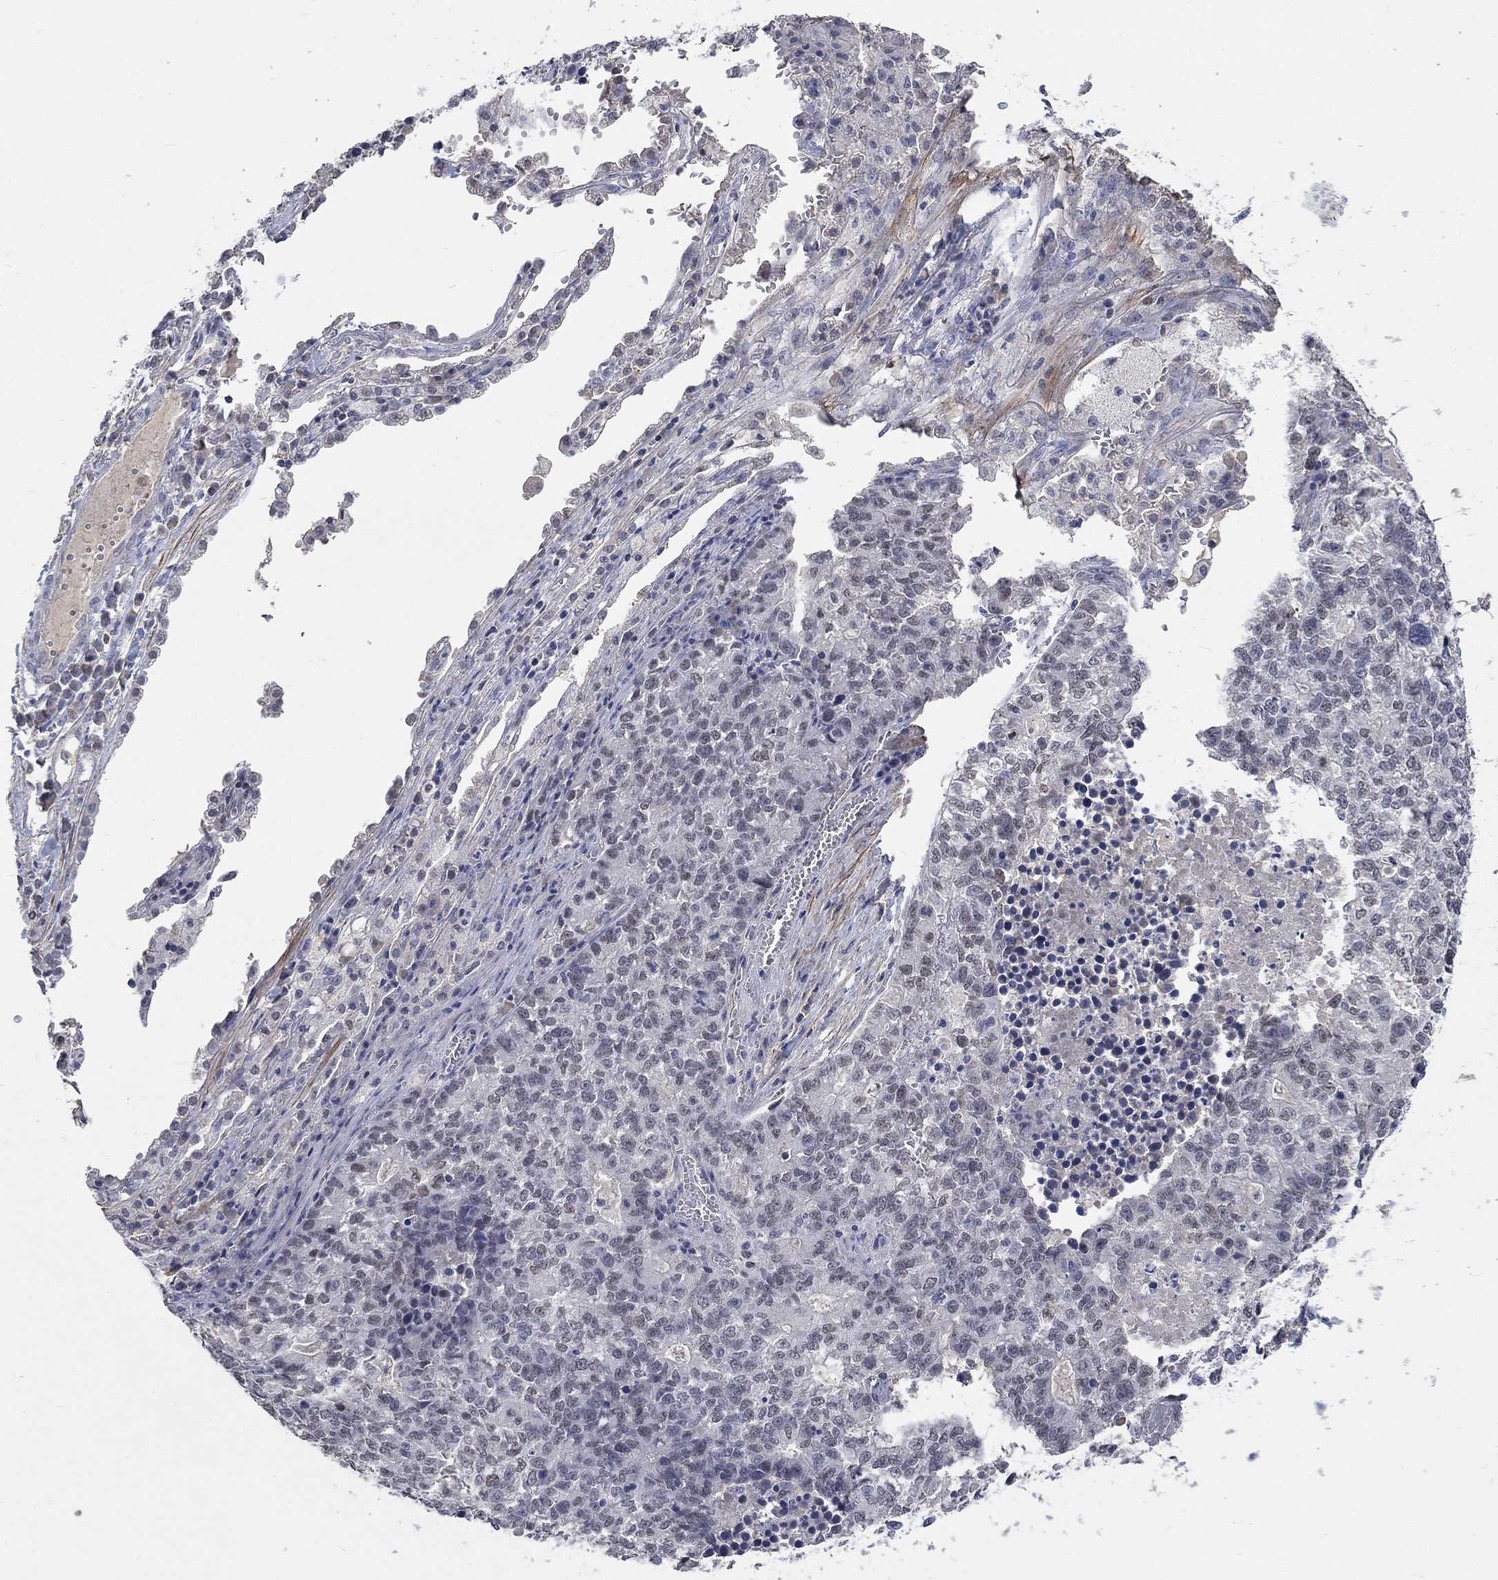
{"staining": {"intensity": "negative", "quantity": "none", "location": "none"}, "tissue": "lung cancer", "cell_type": "Tumor cells", "image_type": "cancer", "snomed": [{"axis": "morphology", "description": "Adenocarcinoma, NOS"}, {"axis": "topography", "description": "Lung"}], "caption": "The micrograph displays no significant expression in tumor cells of adenocarcinoma (lung). (DAB (3,3'-diaminobenzidine) immunohistochemistry (IHC), high magnification).", "gene": "ZBTB18", "patient": {"sex": "male", "age": 57}}